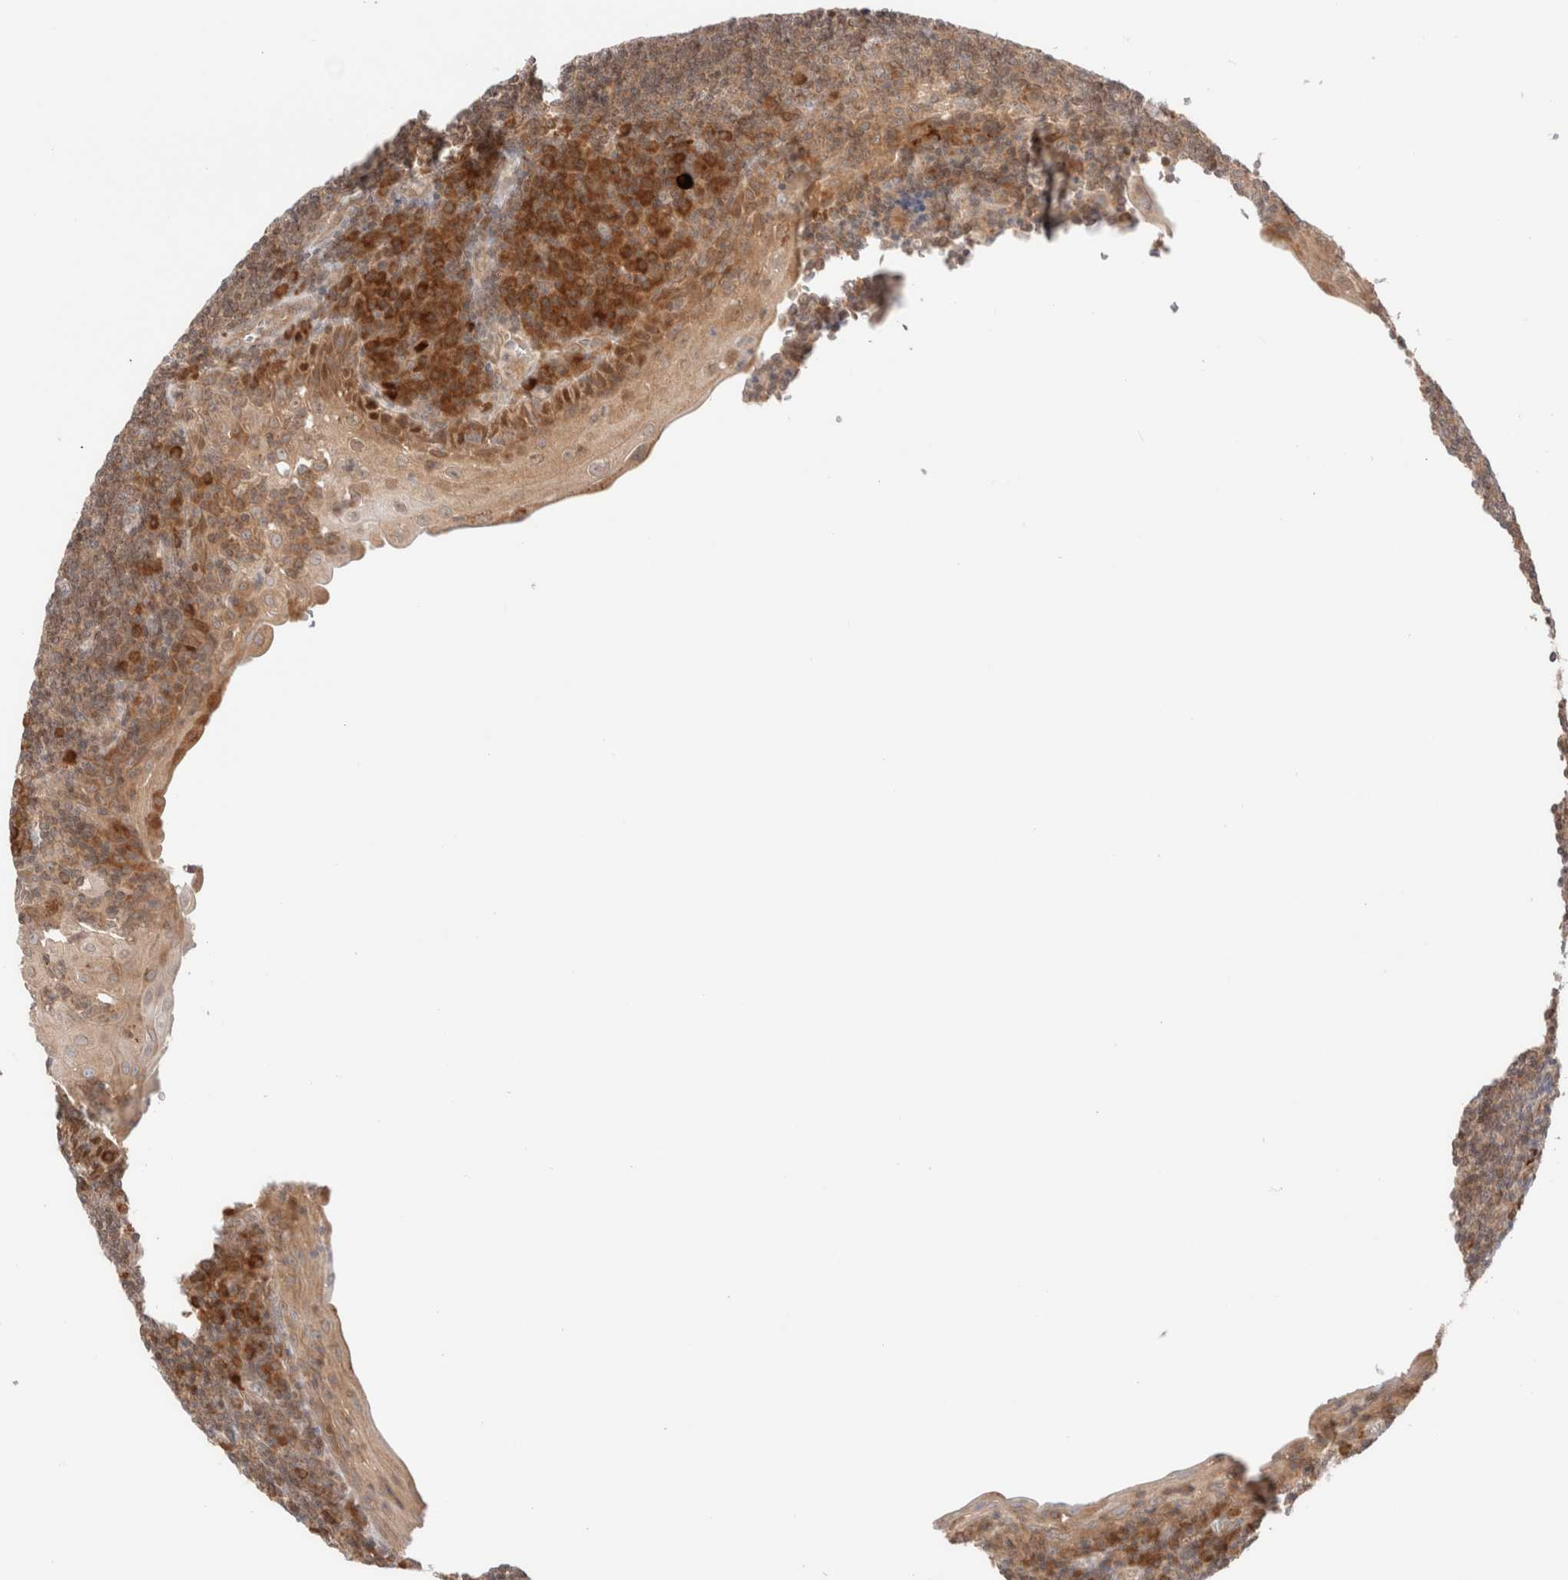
{"staining": {"intensity": "moderate", "quantity": "25%-75%", "location": "cytoplasmic/membranous"}, "tissue": "tonsil", "cell_type": "Germinal center cells", "image_type": "normal", "snomed": [{"axis": "morphology", "description": "Normal tissue, NOS"}, {"axis": "topography", "description": "Tonsil"}], "caption": "Immunohistochemical staining of normal tonsil shows 25%-75% levels of moderate cytoplasmic/membranous protein positivity in approximately 25%-75% of germinal center cells.", "gene": "XKR4", "patient": {"sex": "male", "age": 37}}